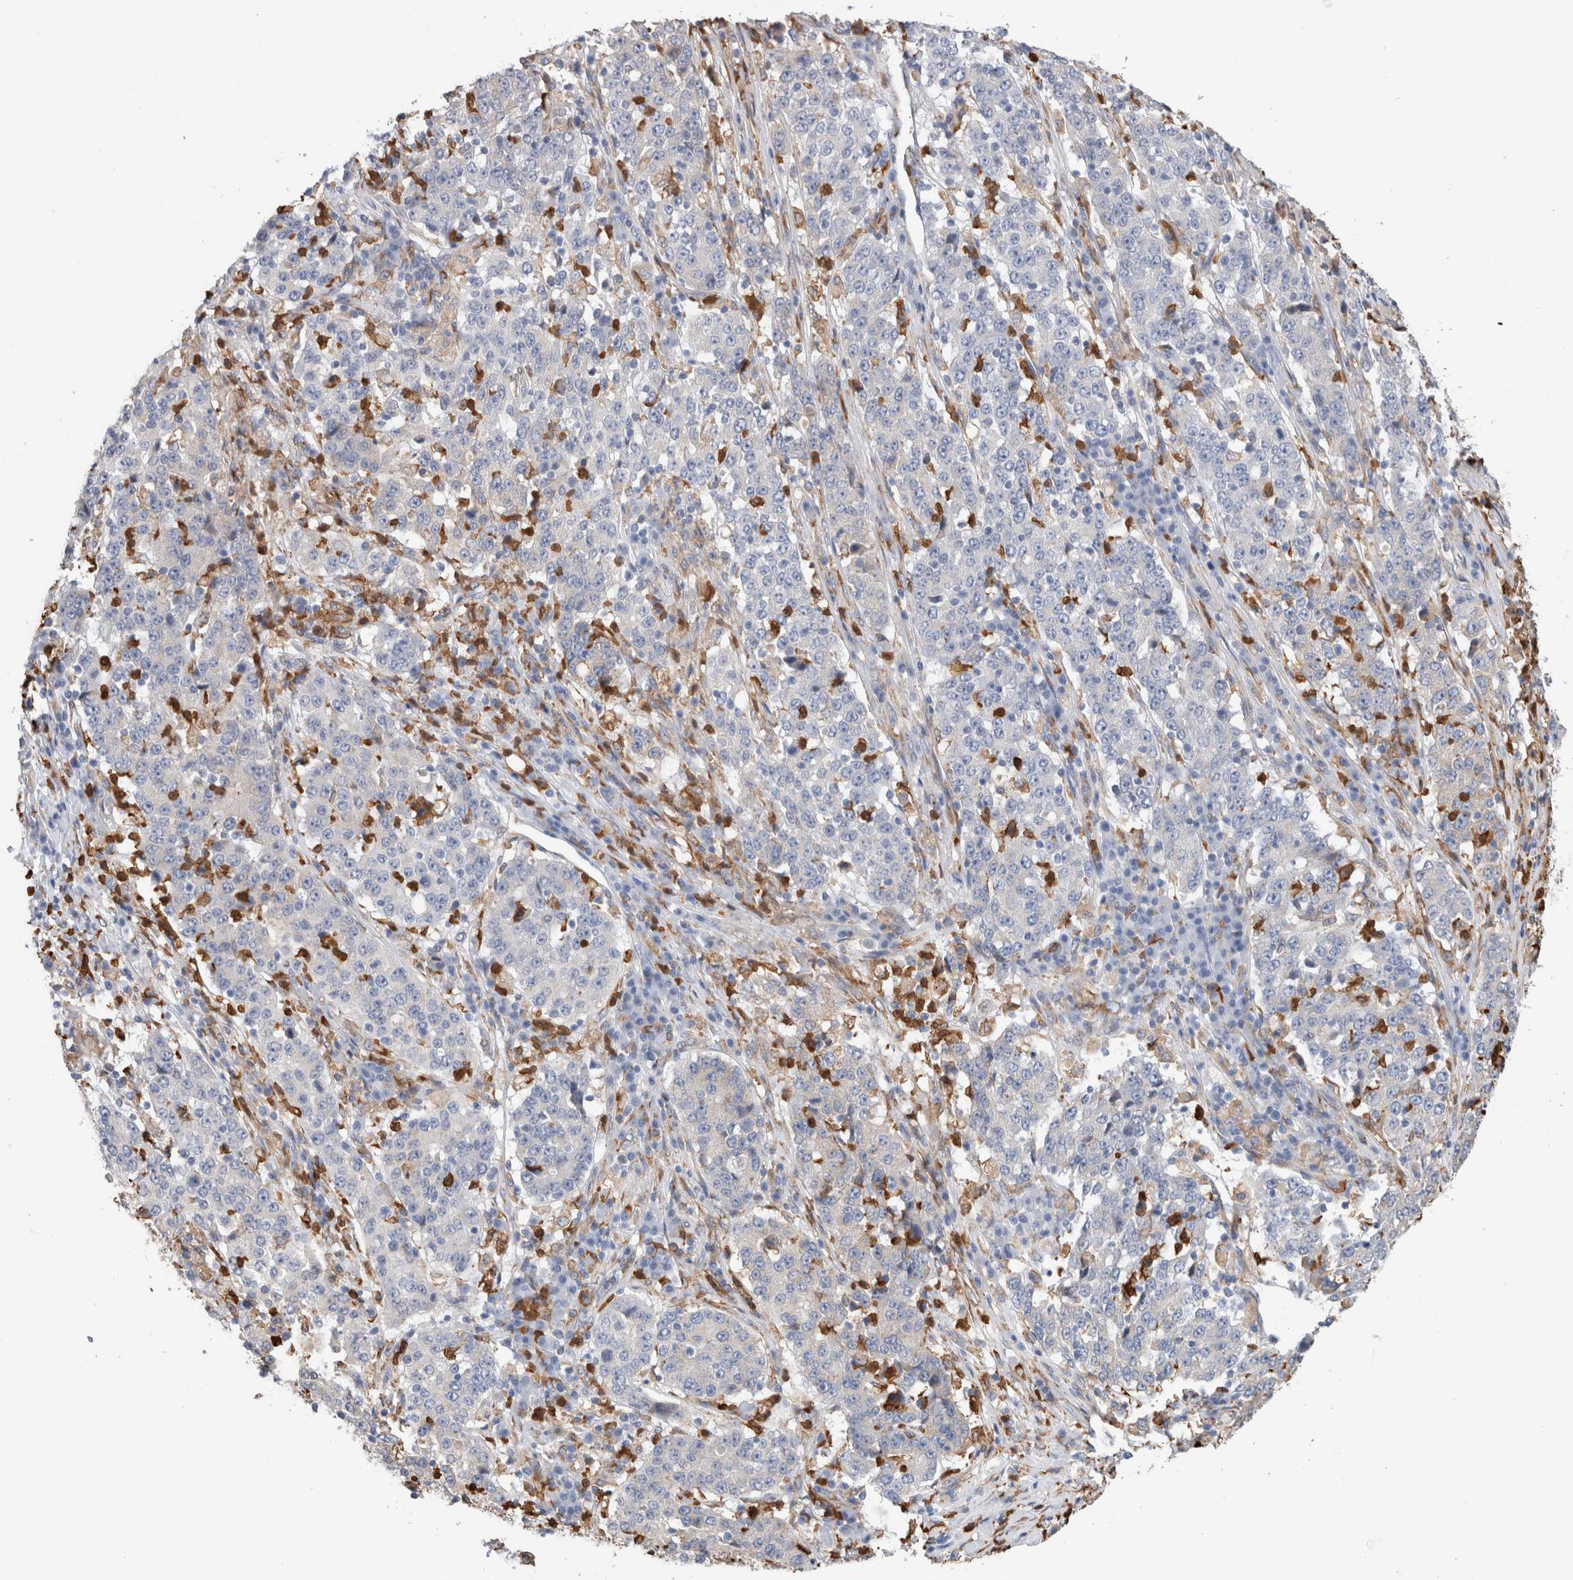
{"staining": {"intensity": "negative", "quantity": "none", "location": "none"}, "tissue": "stomach cancer", "cell_type": "Tumor cells", "image_type": "cancer", "snomed": [{"axis": "morphology", "description": "Adenocarcinoma, NOS"}, {"axis": "topography", "description": "Stomach"}], "caption": "IHC image of stomach adenocarcinoma stained for a protein (brown), which demonstrates no expression in tumor cells. (Brightfield microscopy of DAB IHC at high magnification).", "gene": "P4HA1", "patient": {"sex": "male", "age": 59}}